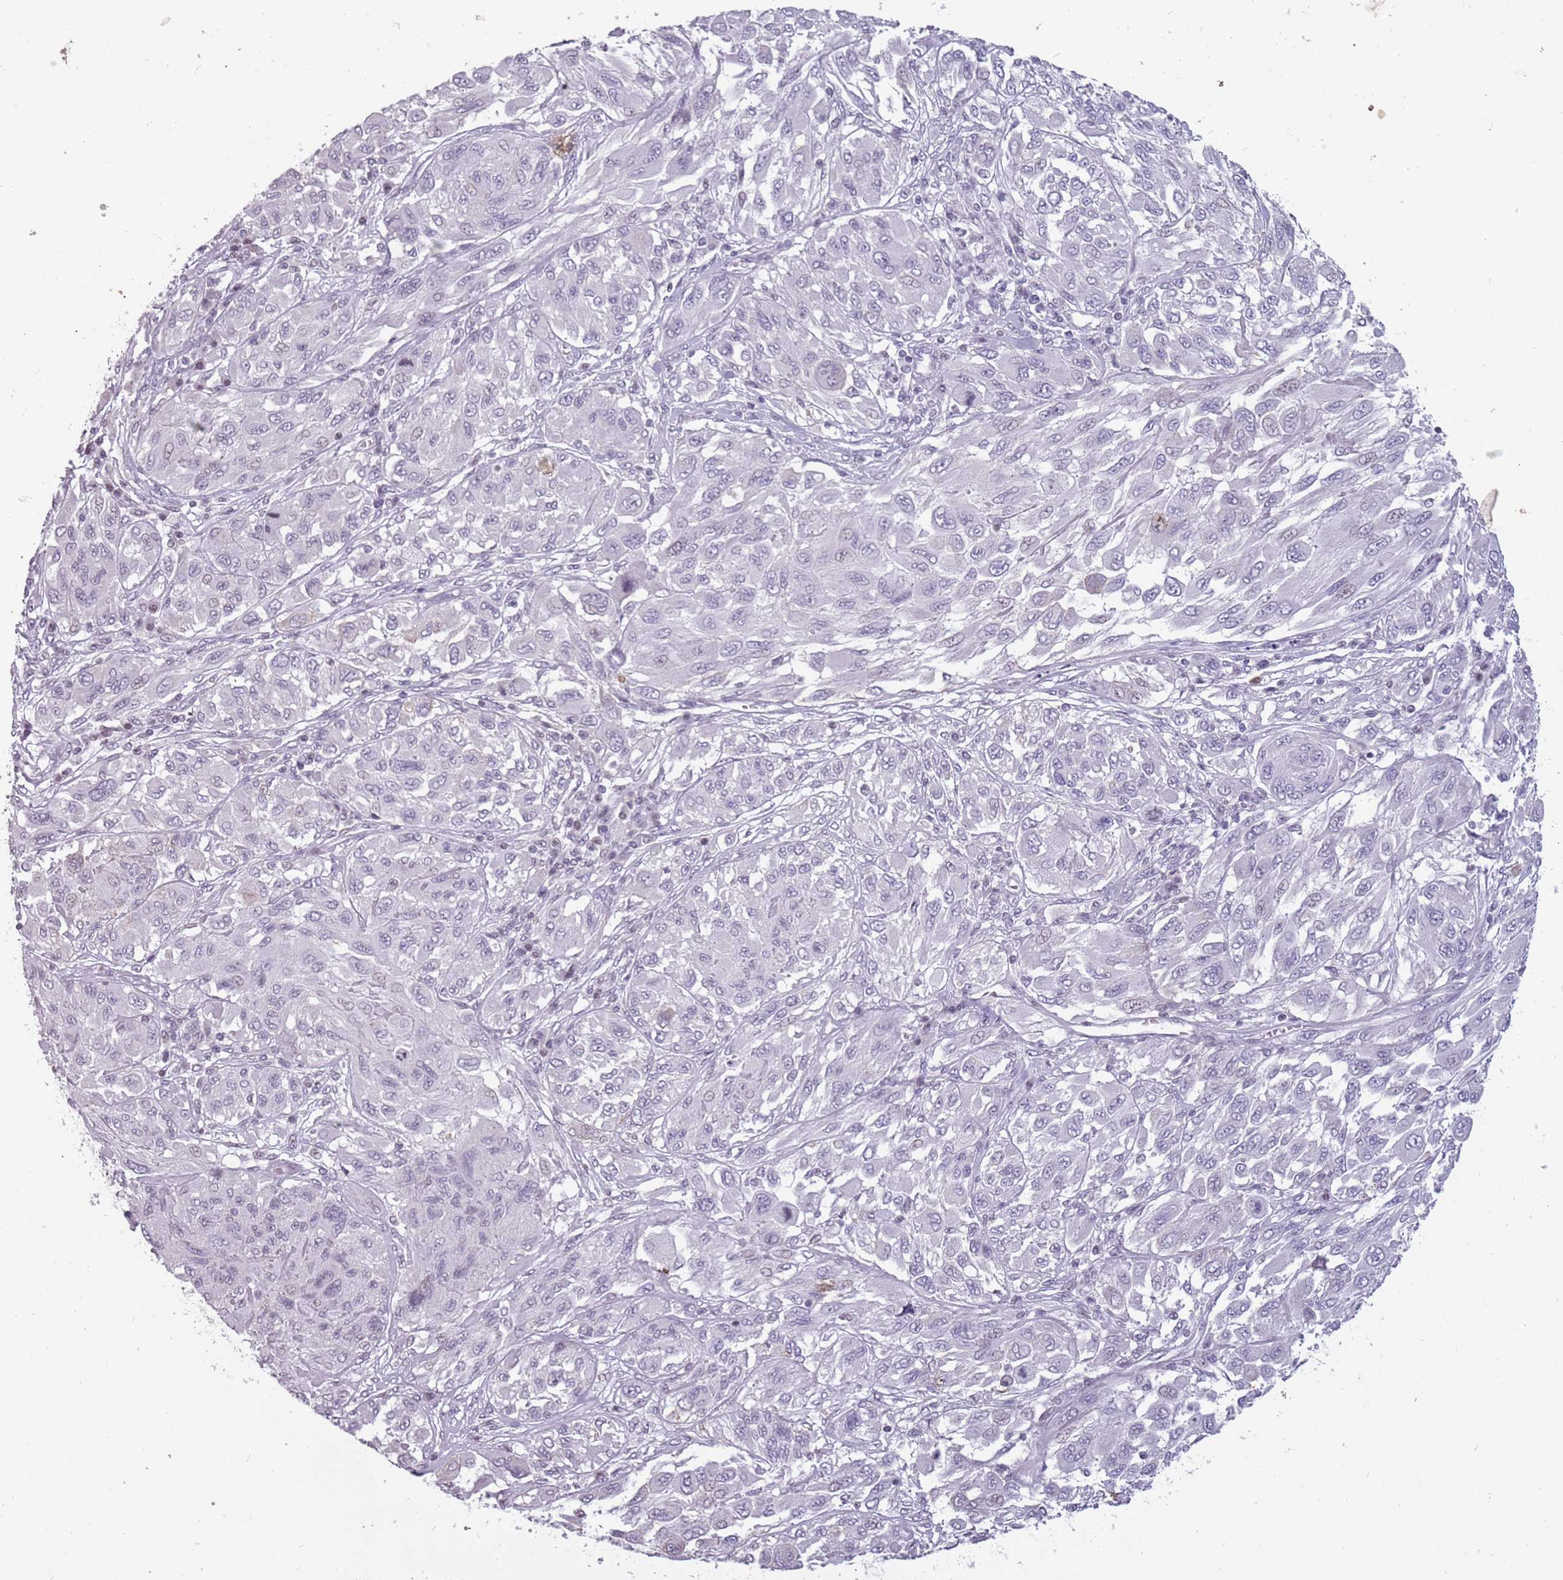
{"staining": {"intensity": "negative", "quantity": "none", "location": "none"}, "tissue": "melanoma", "cell_type": "Tumor cells", "image_type": "cancer", "snomed": [{"axis": "morphology", "description": "Malignant melanoma, NOS"}, {"axis": "topography", "description": "Skin"}], "caption": "Immunohistochemistry (IHC) histopathology image of malignant melanoma stained for a protein (brown), which exhibits no expression in tumor cells.", "gene": "NEK6", "patient": {"sex": "female", "age": 91}}